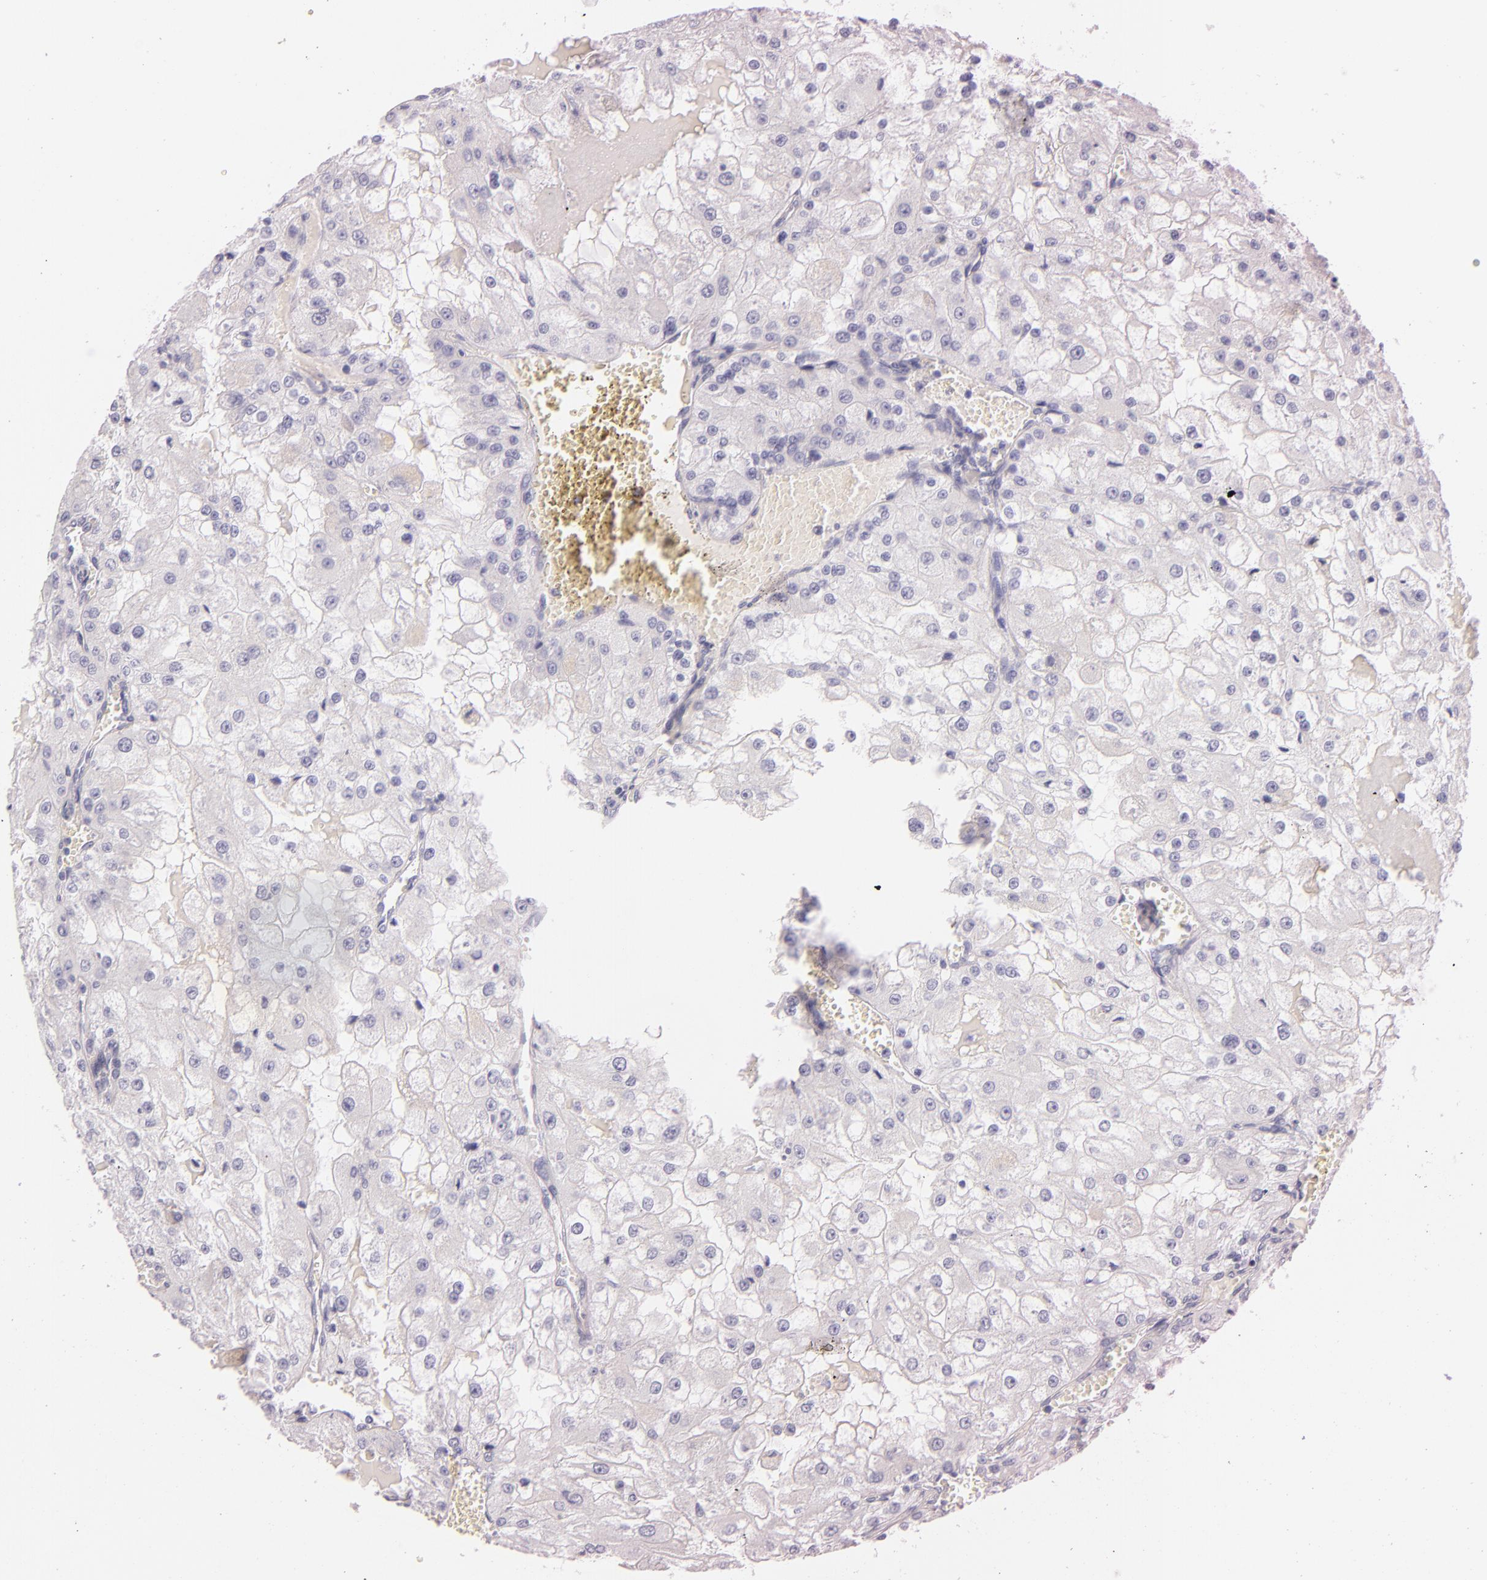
{"staining": {"intensity": "negative", "quantity": "none", "location": "none"}, "tissue": "renal cancer", "cell_type": "Tumor cells", "image_type": "cancer", "snomed": [{"axis": "morphology", "description": "Adenocarcinoma, NOS"}, {"axis": "topography", "description": "Kidney"}], "caption": "Protein analysis of adenocarcinoma (renal) exhibits no significant positivity in tumor cells.", "gene": "INA", "patient": {"sex": "female", "age": 74}}